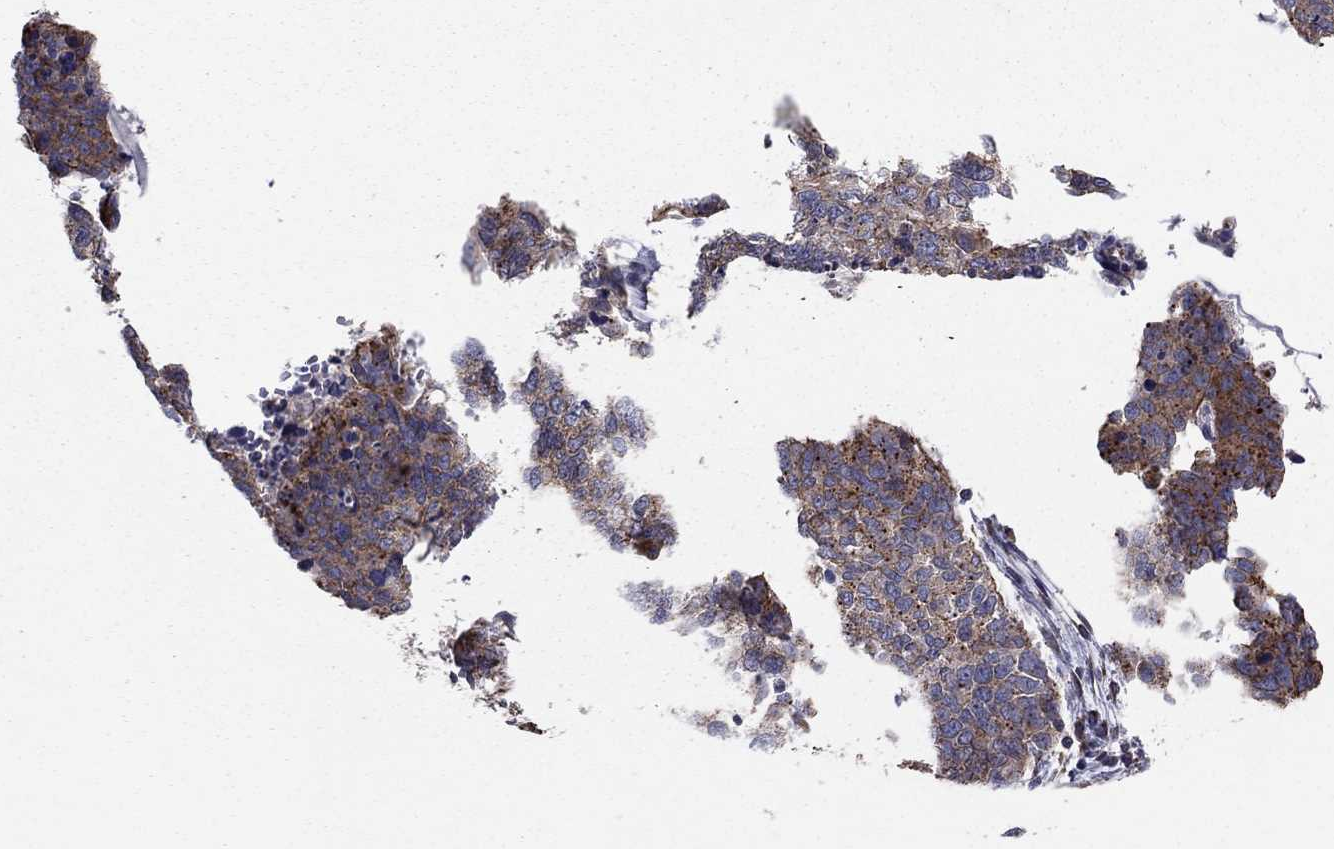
{"staining": {"intensity": "strong", "quantity": "<25%", "location": "cytoplasmic/membranous"}, "tissue": "cervical cancer", "cell_type": "Tumor cells", "image_type": "cancer", "snomed": [{"axis": "morphology", "description": "Squamous cell carcinoma, NOS"}, {"axis": "topography", "description": "Cervix"}], "caption": "The immunohistochemical stain highlights strong cytoplasmic/membranous positivity in tumor cells of squamous cell carcinoma (cervical) tissue. Ihc stains the protein in brown and the nuclei are stained blue.", "gene": "YIF1A", "patient": {"sex": "female", "age": 63}}